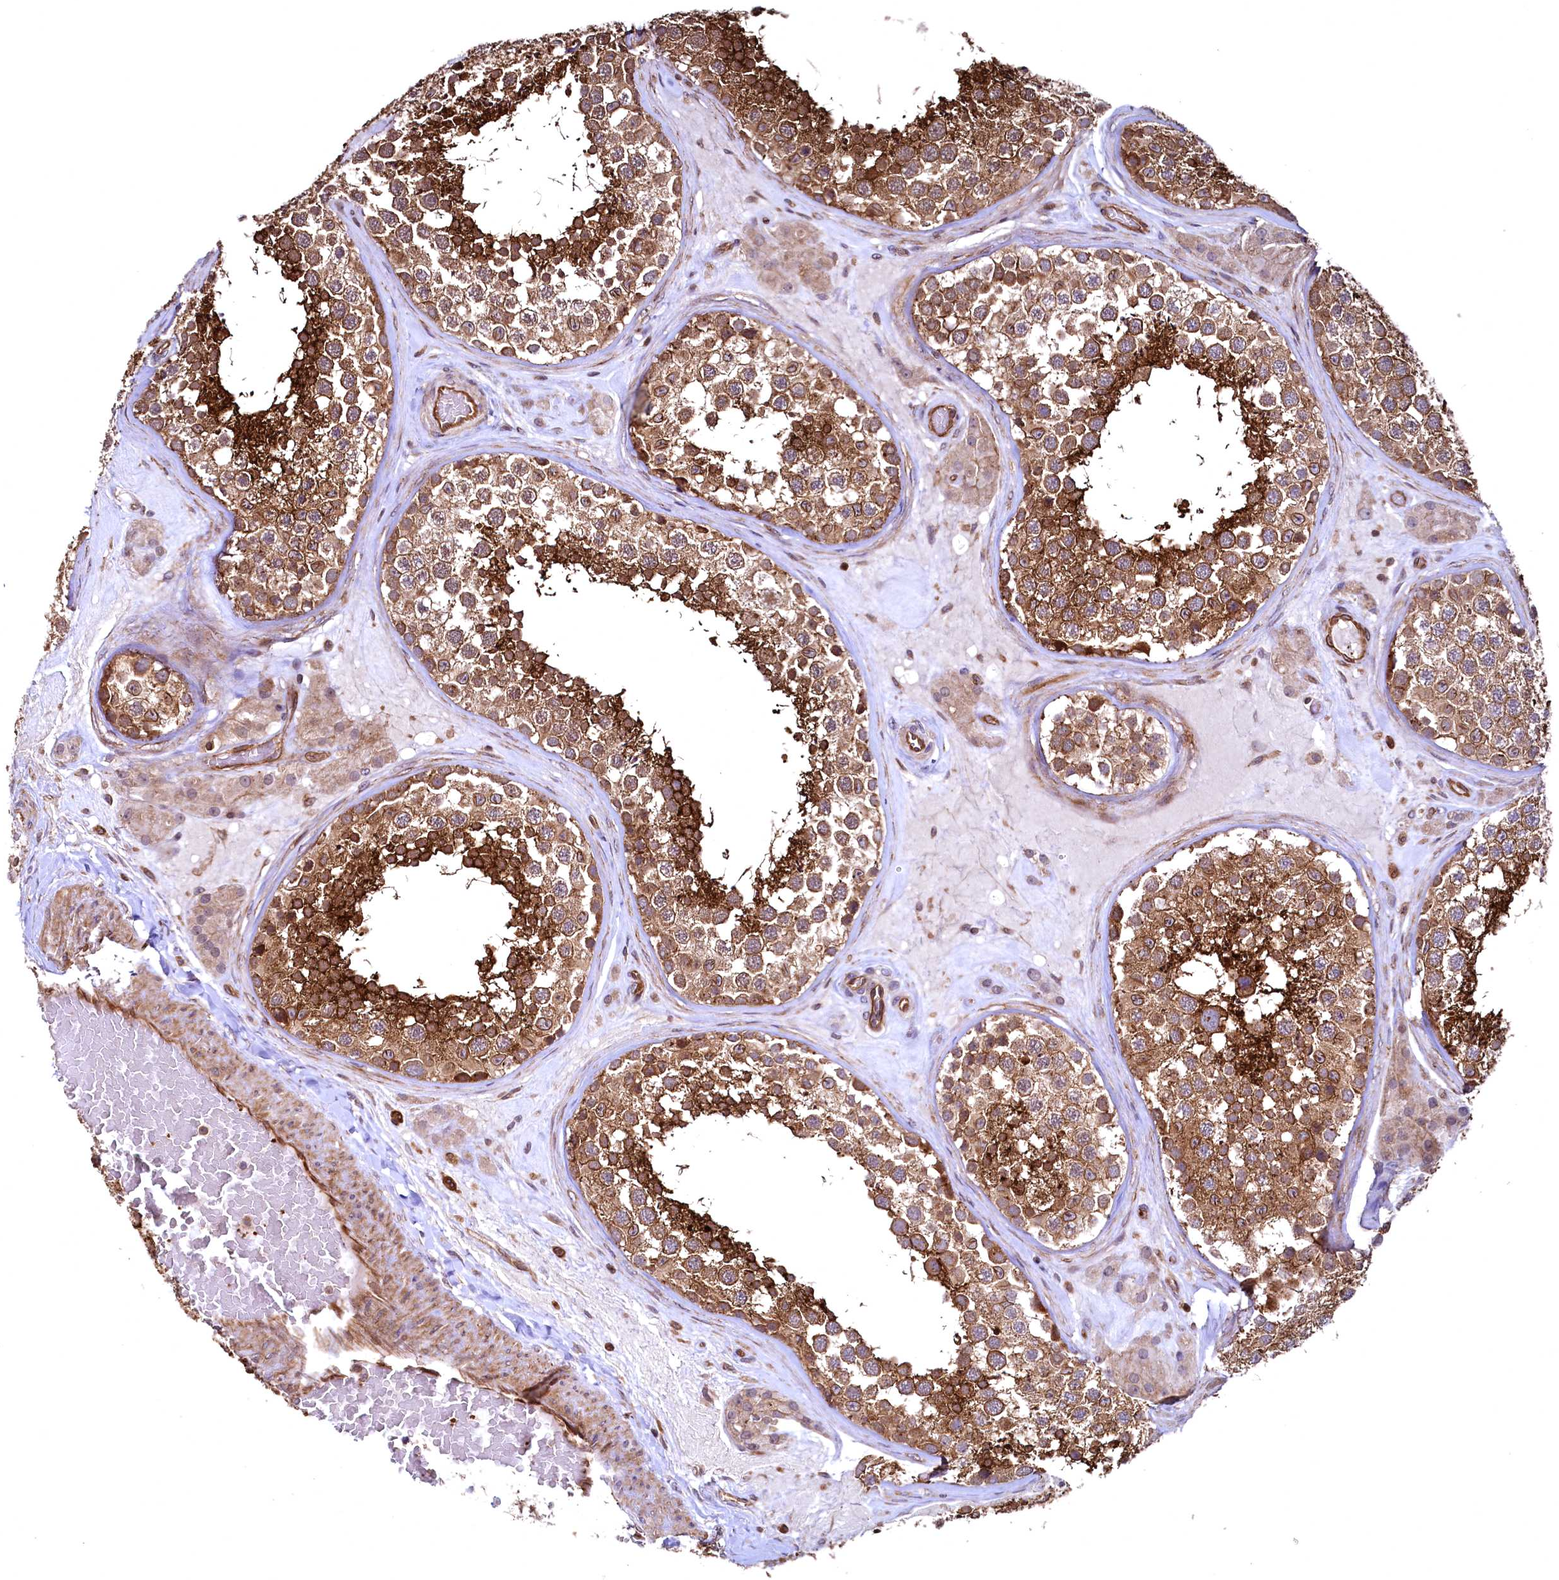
{"staining": {"intensity": "strong", "quantity": ">75%", "location": "cytoplasmic/membranous"}, "tissue": "testis", "cell_type": "Cells in seminiferous ducts", "image_type": "normal", "snomed": [{"axis": "morphology", "description": "Normal tissue, NOS"}, {"axis": "topography", "description": "Testis"}], "caption": "Immunohistochemical staining of unremarkable human testis exhibits high levels of strong cytoplasmic/membranous positivity in about >75% of cells in seminiferous ducts.", "gene": "SVIP", "patient": {"sex": "male", "age": 46}}